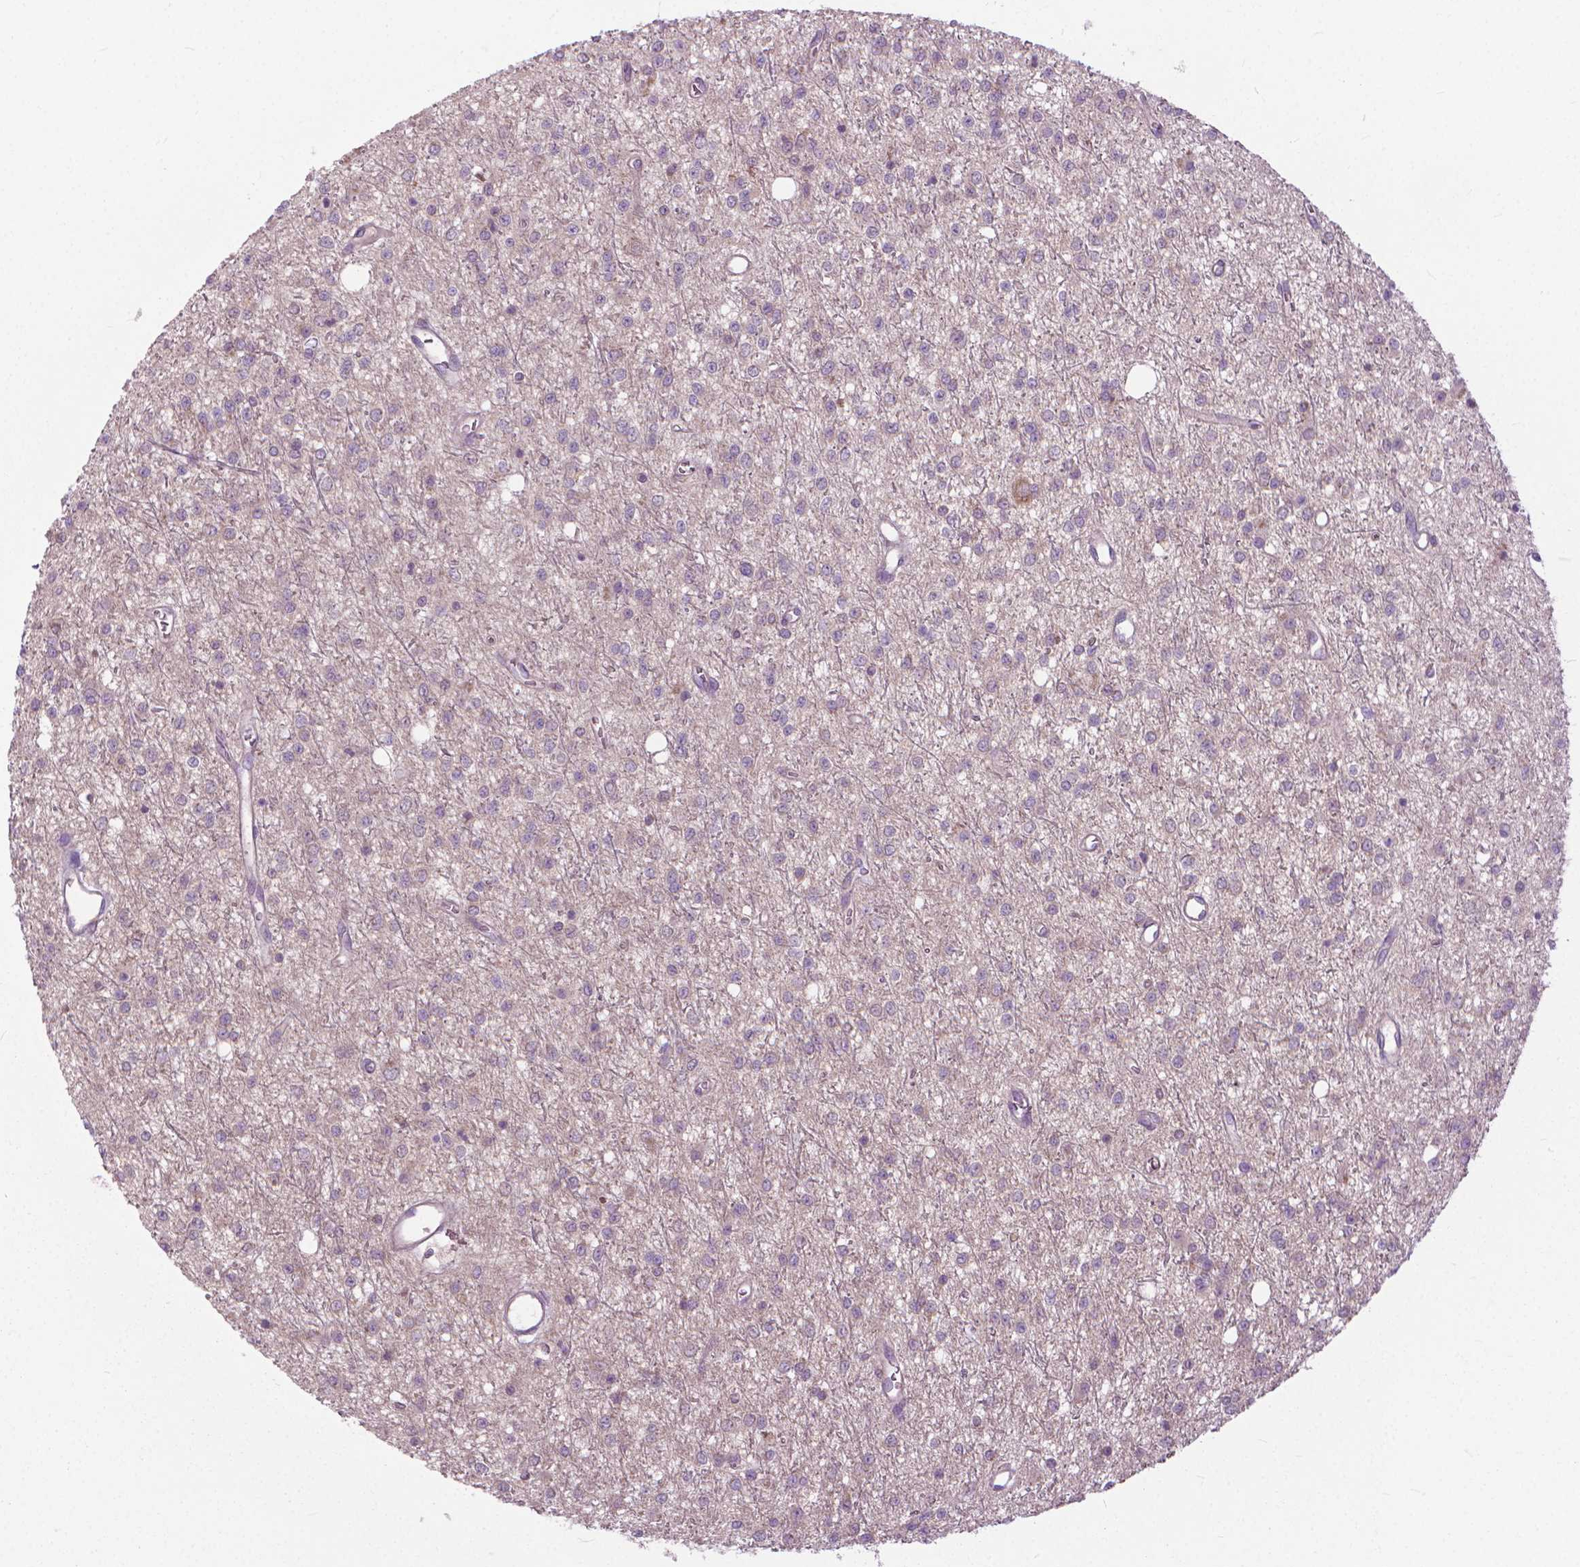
{"staining": {"intensity": "negative", "quantity": "none", "location": "none"}, "tissue": "glioma", "cell_type": "Tumor cells", "image_type": "cancer", "snomed": [{"axis": "morphology", "description": "Glioma, malignant, Low grade"}, {"axis": "topography", "description": "Brain"}], "caption": "IHC image of malignant glioma (low-grade) stained for a protein (brown), which displays no staining in tumor cells.", "gene": "NUDT1", "patient": {"sex": "female", "age": 45}}